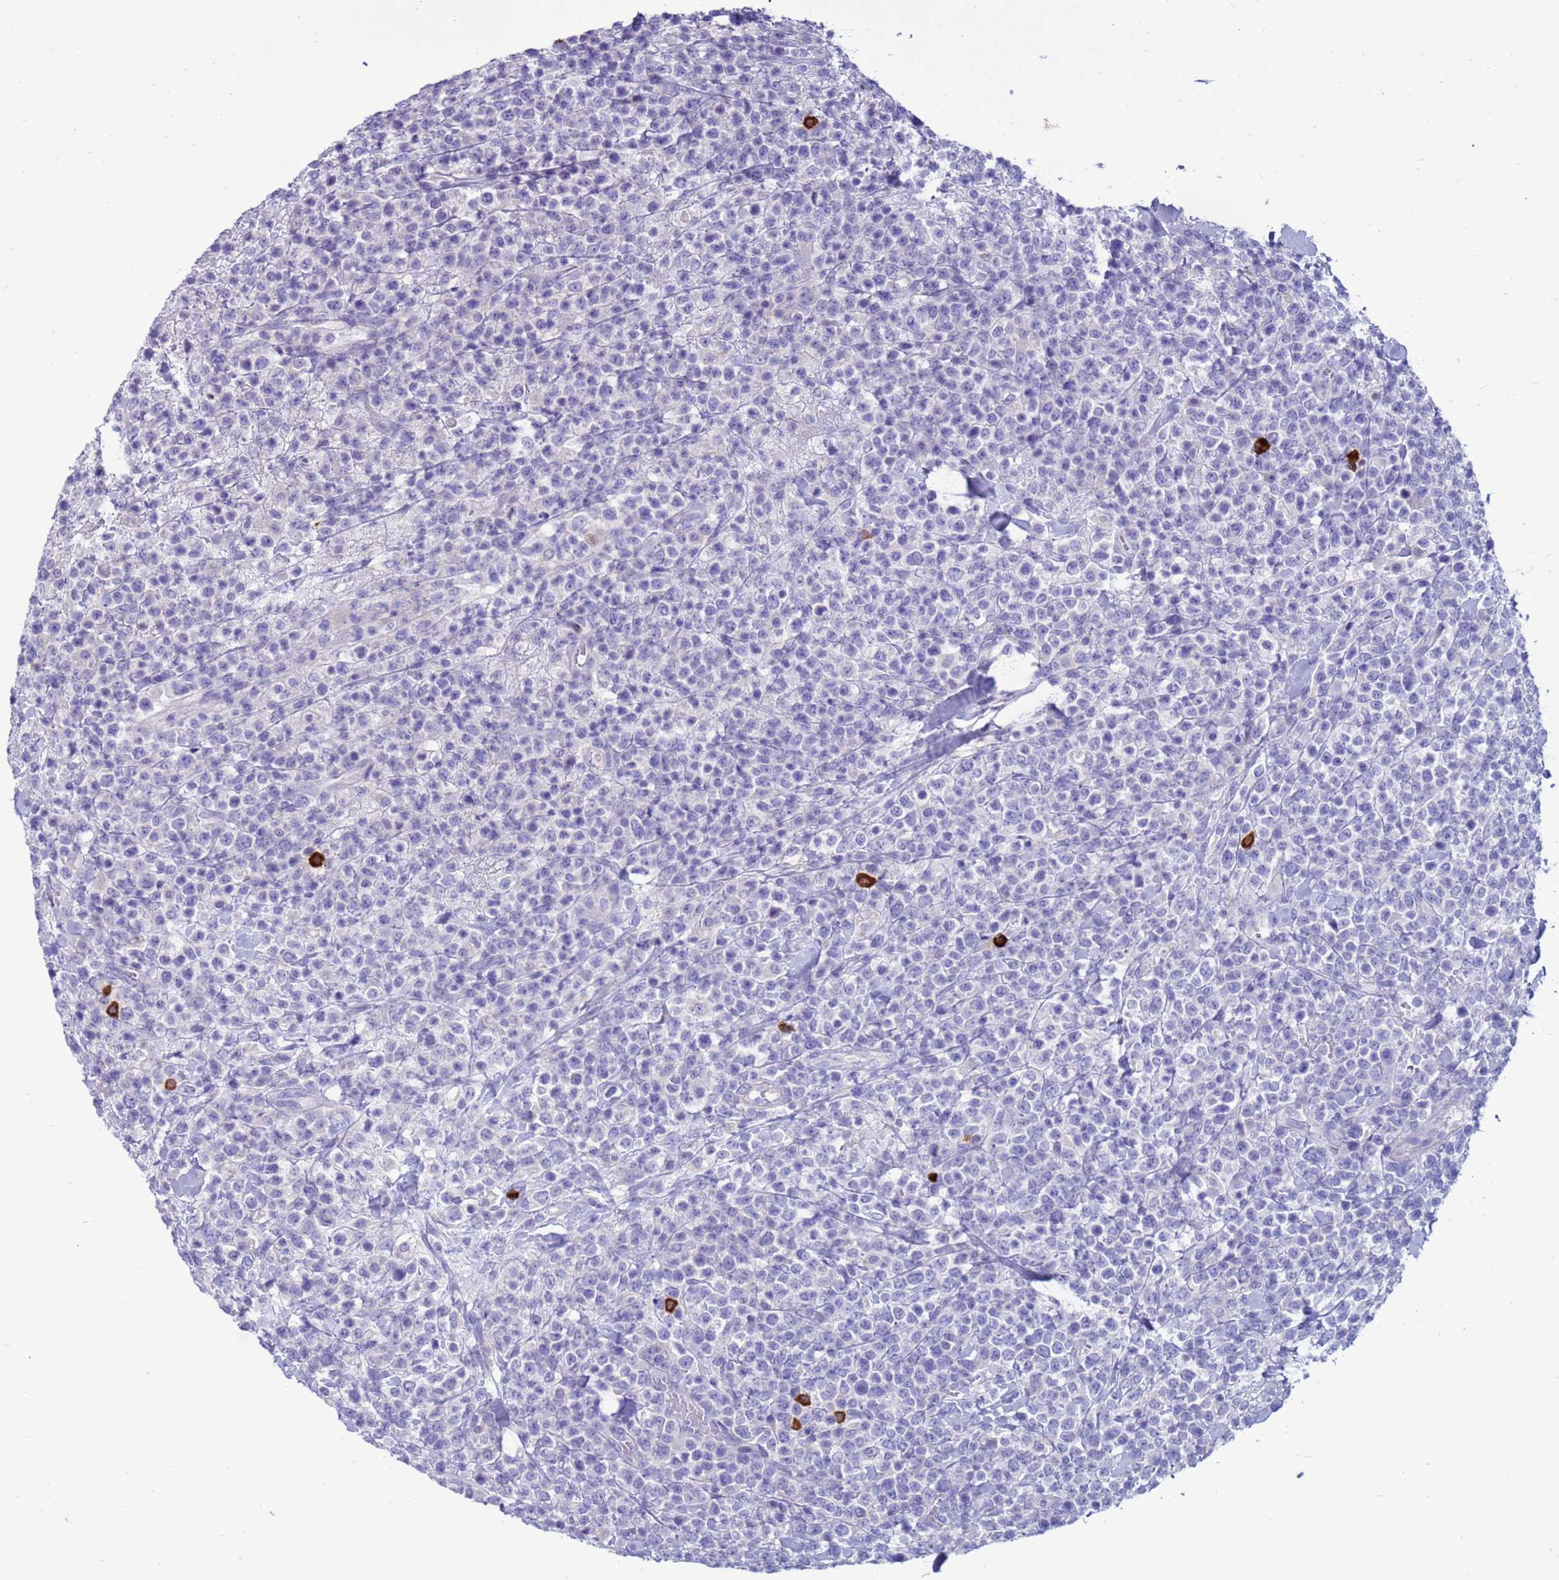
{"staining": {"intensity": "negative", "quantity": "none", "location": "none"}, "tissue": "lymphoma", "cell_type": "Tumor cells", "image_type": "cancer", "snomed": [{"axis": "morphology", "description": "Malignant lymphoma, non-Hodgkin's type, High grade"}, {"axis": "topography", "description": "Colon"}], "caption": "Immunohistochemical staining of human lymphoma reveals no significant expression in tumor cells.", "gene": "PDE10A", "patient": {"sex": "female", "age": 53}}